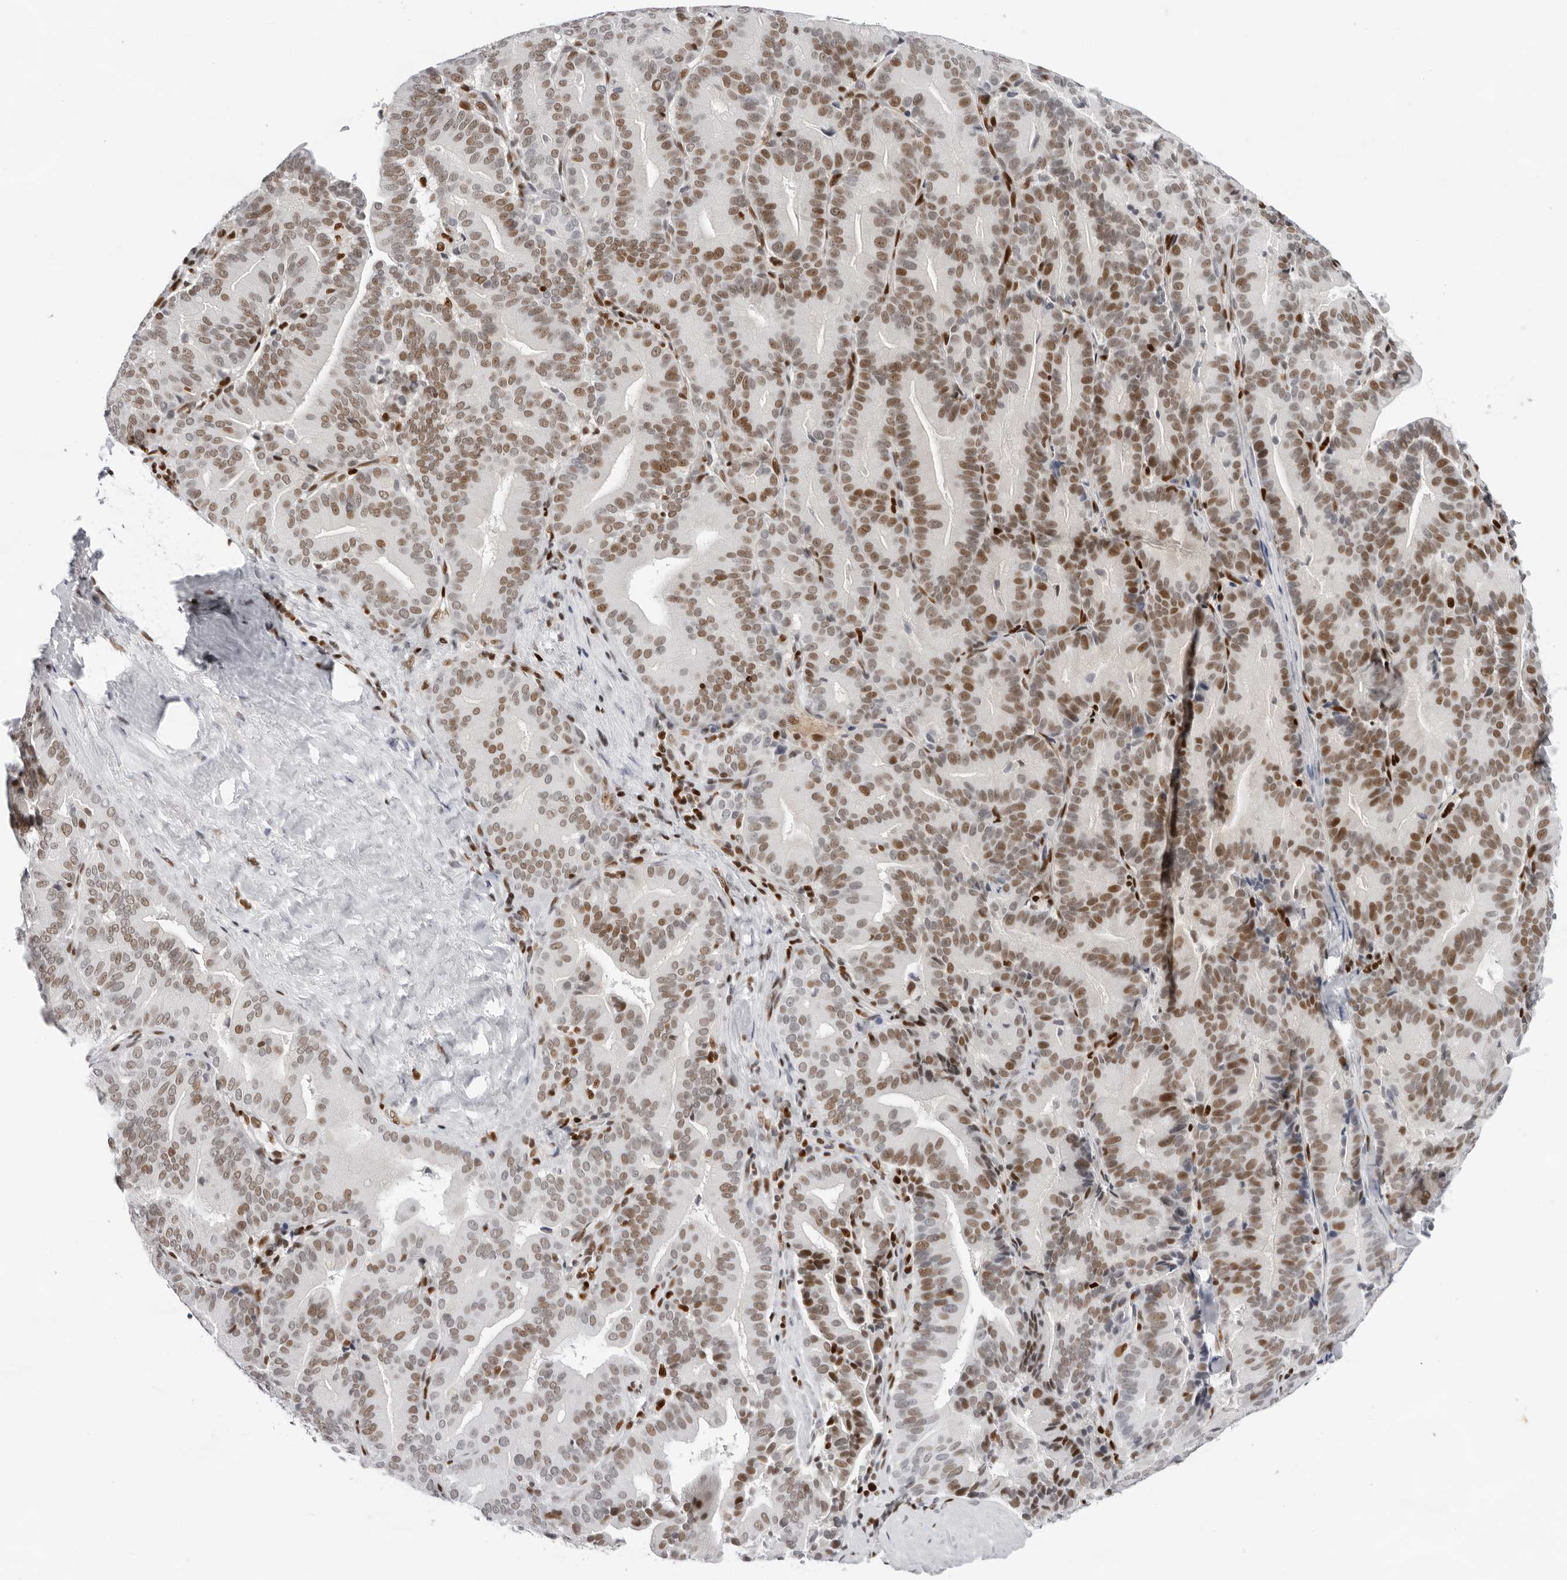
{"staining": {"intensity": "moderate", "quantity": ">75%", "location": "nuclear"}, "tissue": "liver cancer", "cell_type": "Tumor cells", "image_type": "cancer", "snomed": [{"axis": "morphology", "description": "Cholangiocarcinoma"}, {"axis": "topography", "description": "Liver"}], "caption": "High-power microscopy captured an IHC image of cholangiocarcinoma (liver), revealing moderate nuclear staining in approximately >75% of tumor cells.", "gene": "OGG1", "patient": {"sex": "female", "age": 75}}